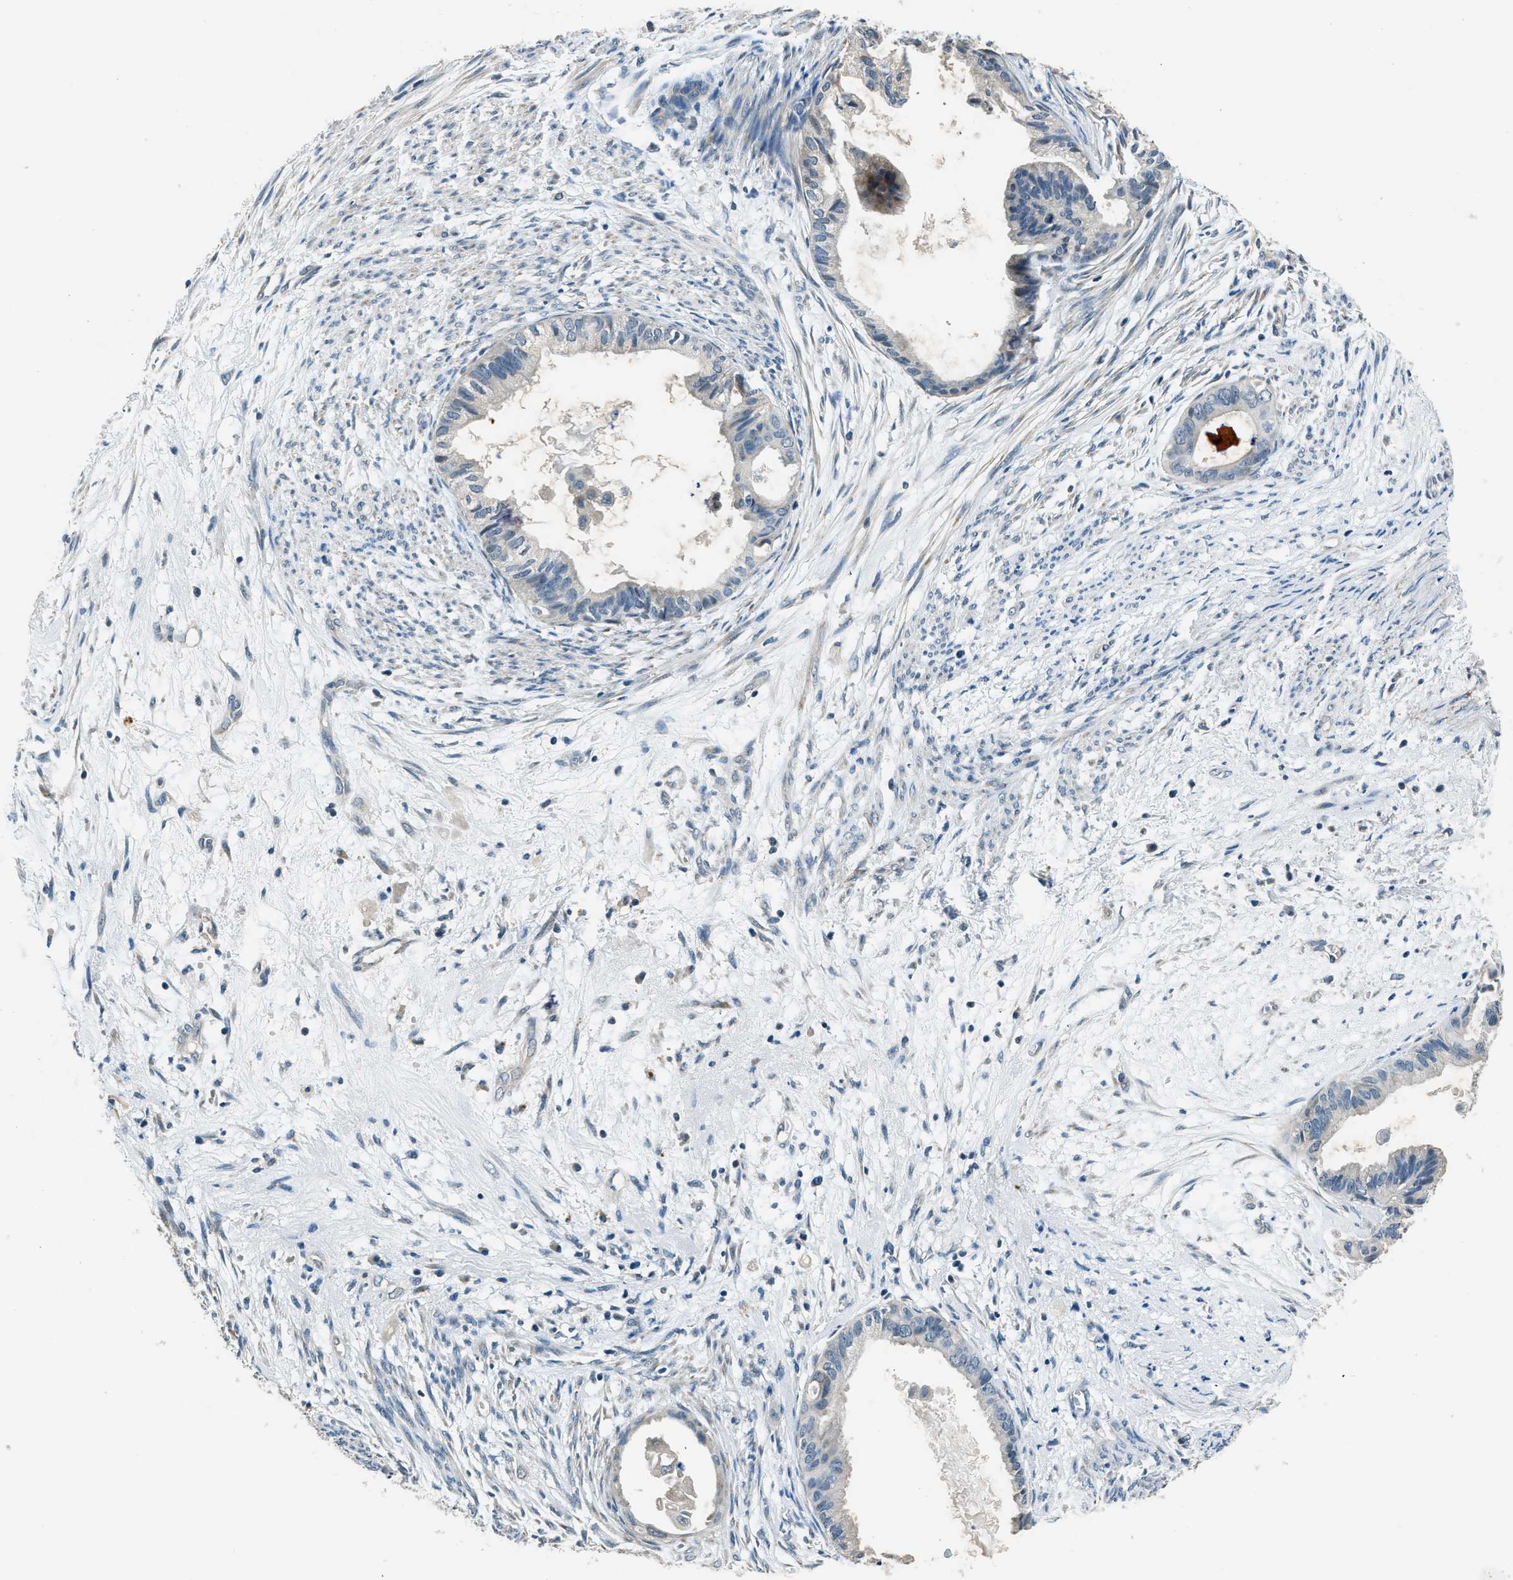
{"staining": {"intensity": "negative", "quantity": "none", "location": "none"}, "tissue": "cervical cancer", "cell_type": "Tumor cells", "image_type": "cancer", "snomed": [{"axis": "morphology", "description": "Normal tissue, NOS"}, {"axis": "morphology", "description": "Adenocarcinoma, NOS"}, {"axis": "topography", "description": "Cervix"}, {"axis": "topography", "description": "Endometrium"}], "caption": "Immunohistochemistry (IHC) image of neoplastic tissue: cervical cancer stained with DAB (3,3'-diaminobenzidine) shows no significant protein expression in tumor cells.", "gene": "NME8", "patient": {"sex": "female", "age": 86}}